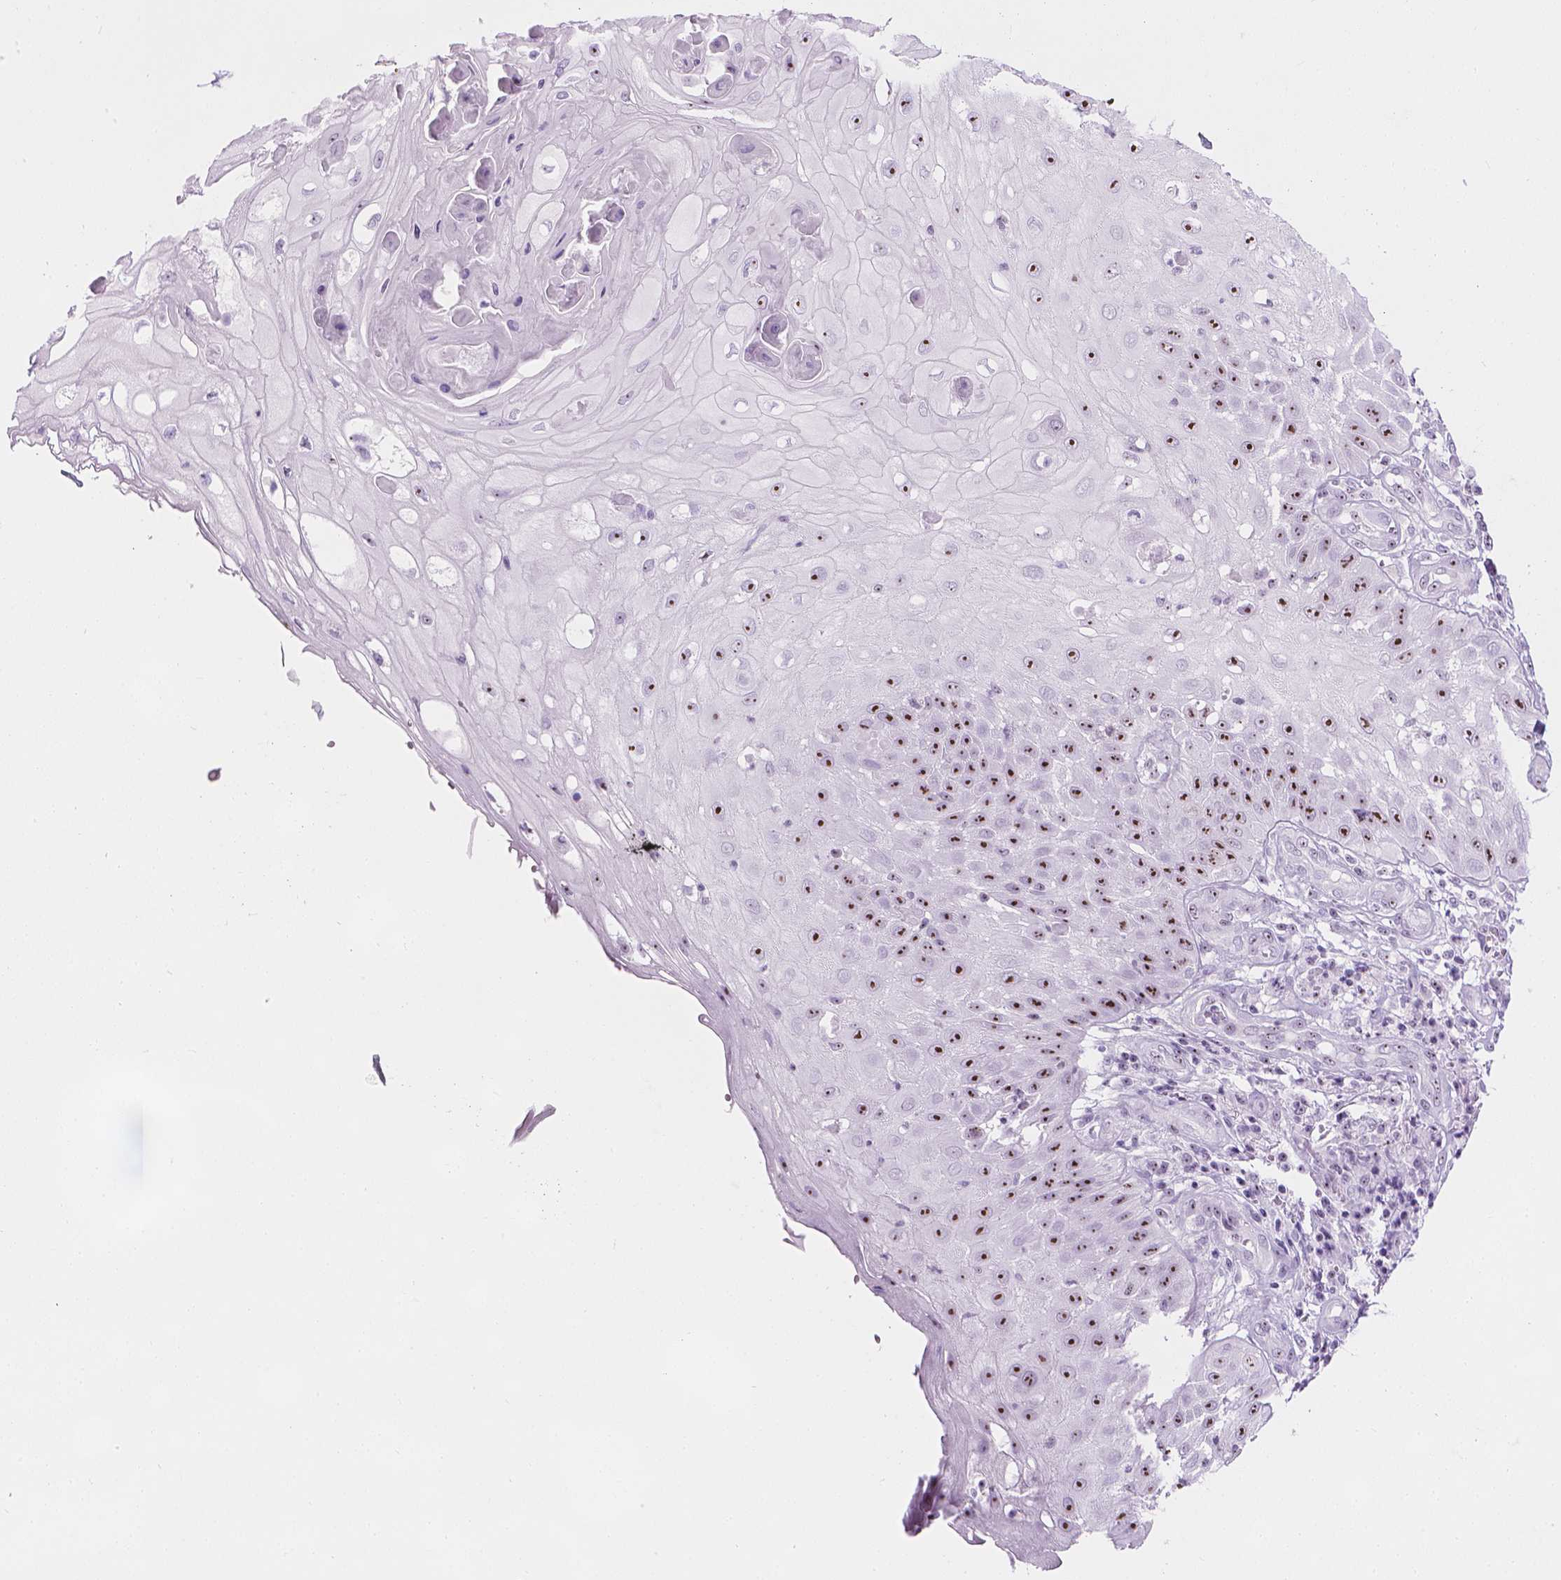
{"staining": {"intensity": "moderate", "quantity": ">75%", "location": "nuclear"}, "tissue": "skin cancer", "cell_type": "Tumor cells", "image_type": "cancer", "snomed": [{"axis": "morphology", "description": "Squamous cell carcinoma, NOS"}, {"axis": "topography", "description": "Skin"}], "caption": "A brown stain shows moderate nuclear expression of a protein in human skin cancer (squamous cell carcinoma) tumor cells.", "gene": "NOL7", "patient": {"sex": "male", "age": 70}}